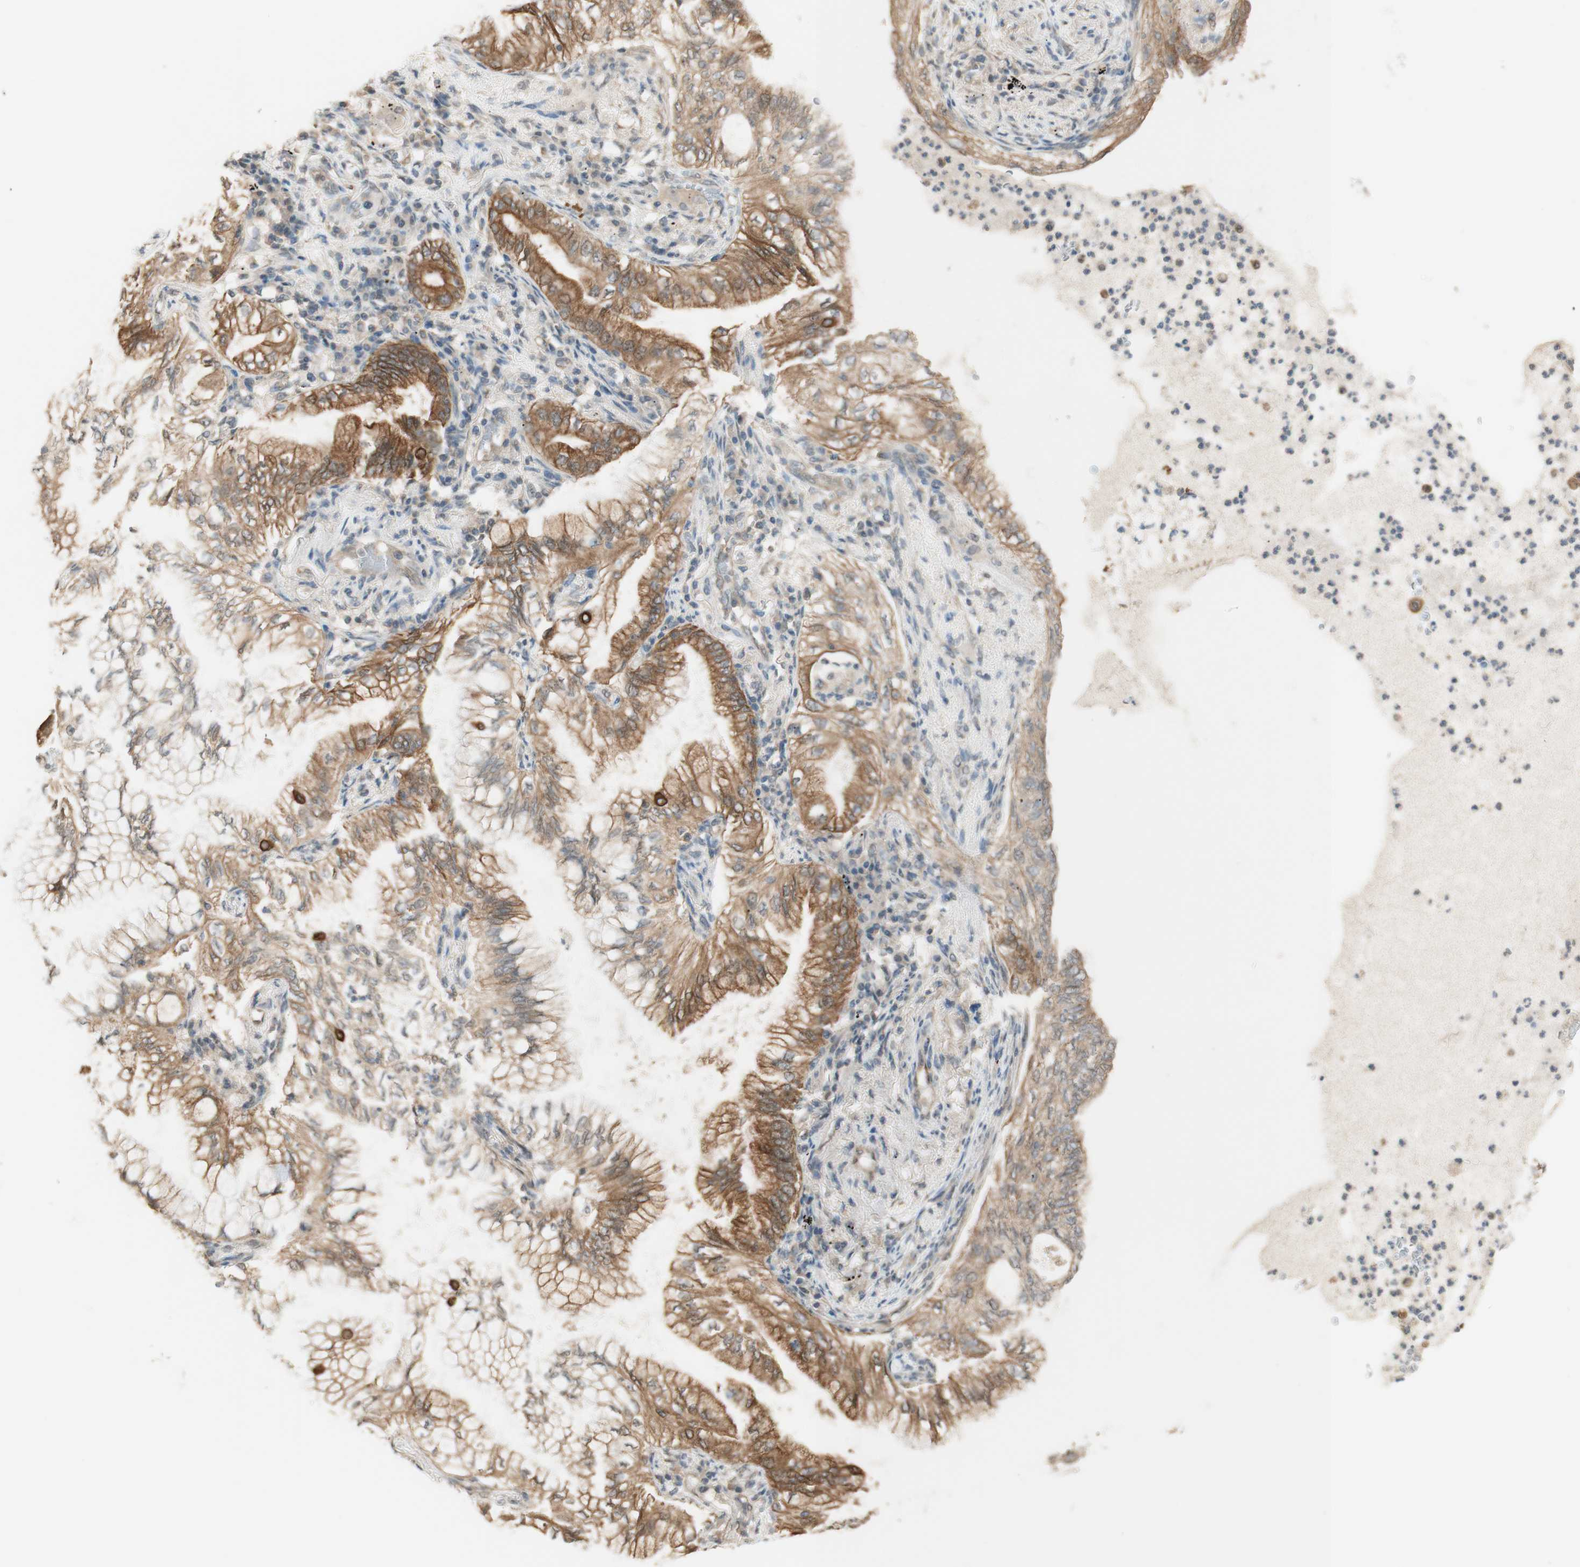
{"staining": {"intensity": "moderate", "quantity": ">75%", "location": "cytoplasmic/membranous"}, "tissue": "lung cancer", "cell_type": "Tumor cells", "image_type": "cancer", "snomed": [{"axis": "morphology", "description": "Normal tissue, NOS"}, {"axis": "morphology", "description": "Adenocarcinoma, NOS"}, {"axis": "topography", "description": "Bronchus"}, {"axis": "topography", "description": "Lung"}], "caption": "Immunohistochemistry micrograph of lung adenocarcinoma stained for a protein (brown), which exhibits medium levels of moderate cytoplasmic/membranous positivity in about >75% of tumor cells.", "gene": "SPINT2", "patient": {"sex": "female", "age": 70}}